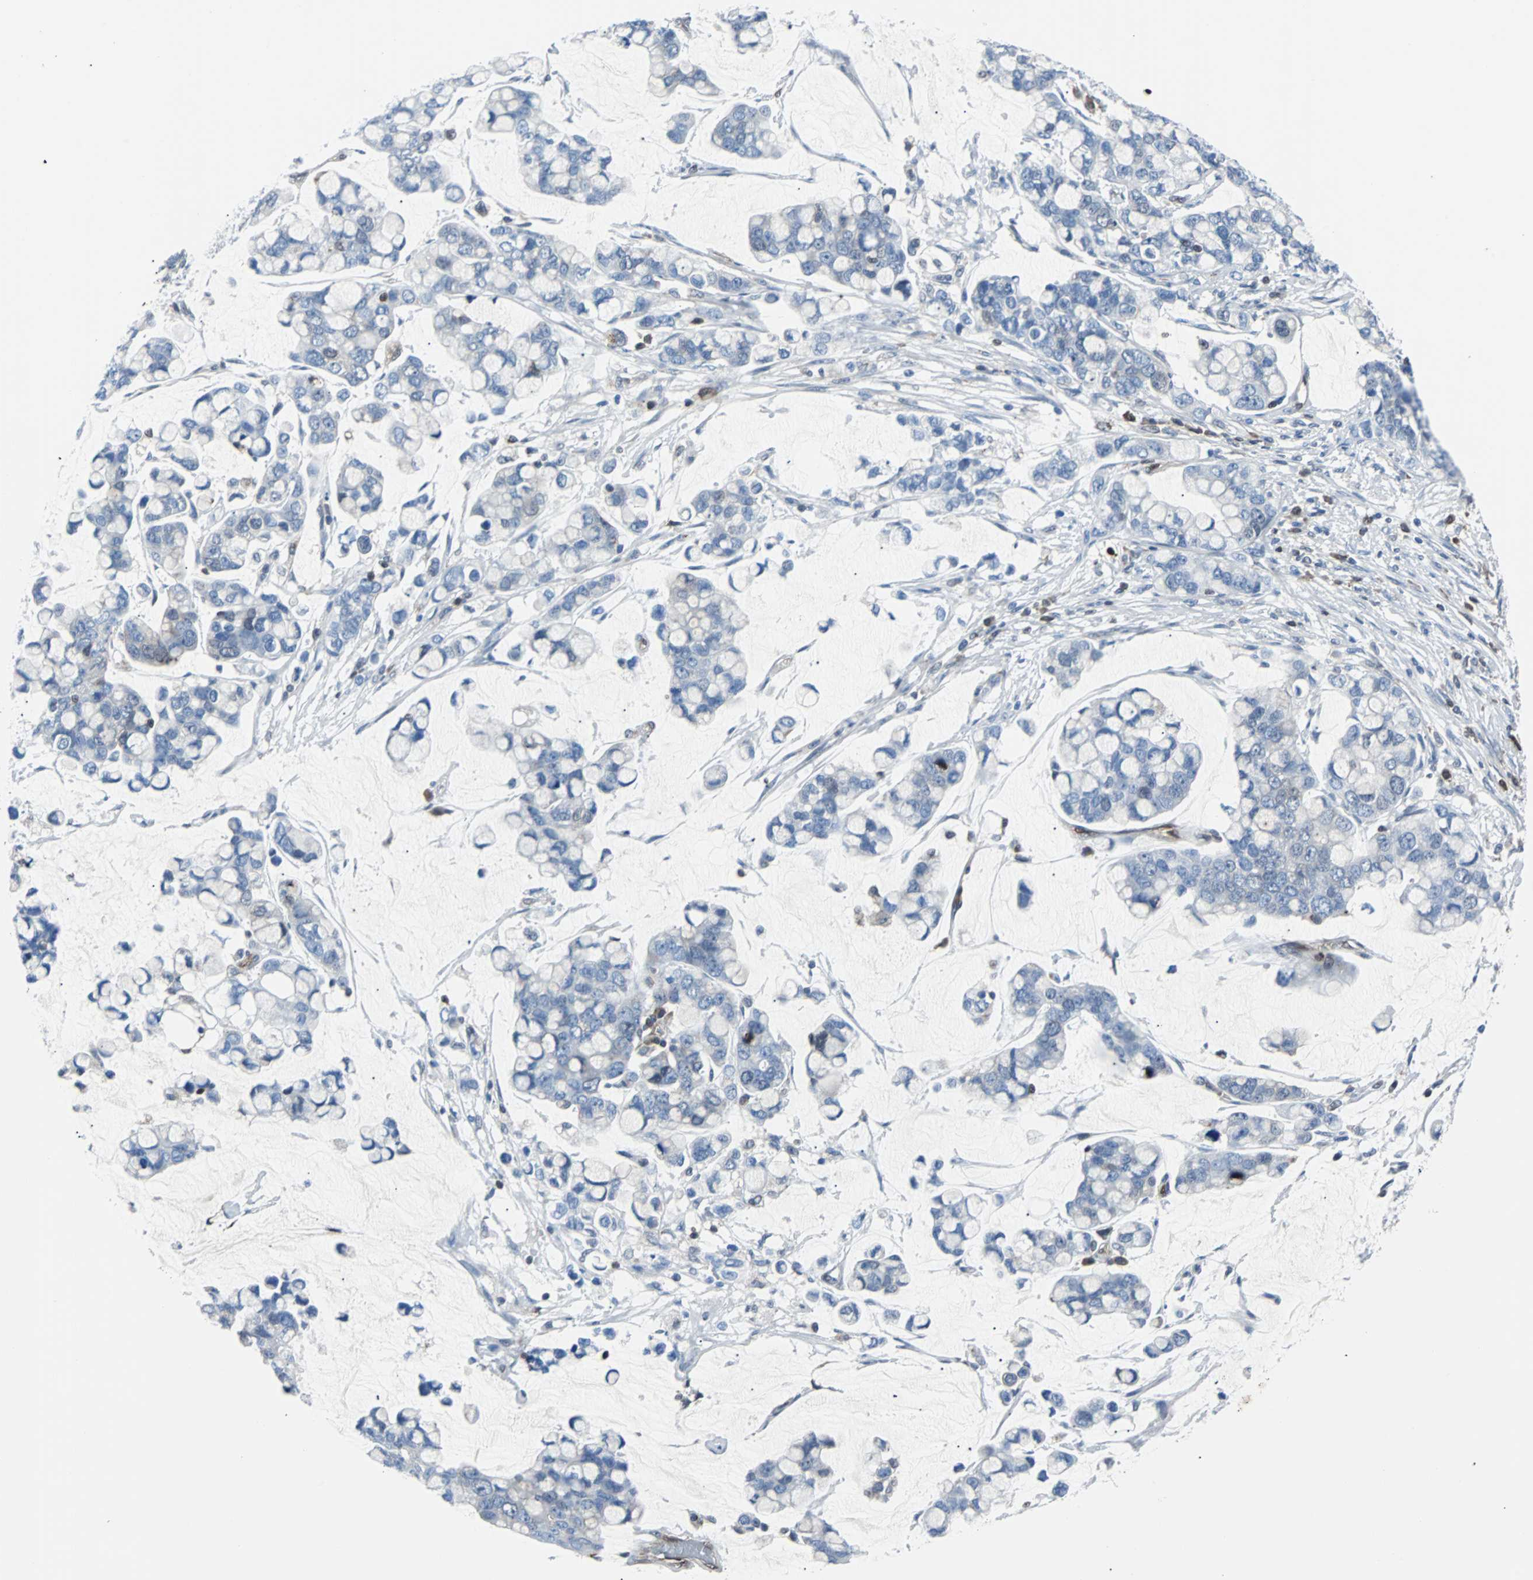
{"staining": {"intensity": "negative", "quantity": "none", "location": "none"}, "tissue": "stomach cancer", "cell_type": "Tumor cells", "image_type": "cancer", "snomed": [{"axis": "morphology", "description": "Adenocarcinoma, NOS"}, {"axis": "topography", "description": "Stomach, lower"}], "caption": "The photomicrograph shows no staining of tumor cells in stomach adenocarcinoma. (IHC, brightfield microscopy, high magnification).", "gene": "MAP2K6", "patient": {"sex": "male", "age": 84}}